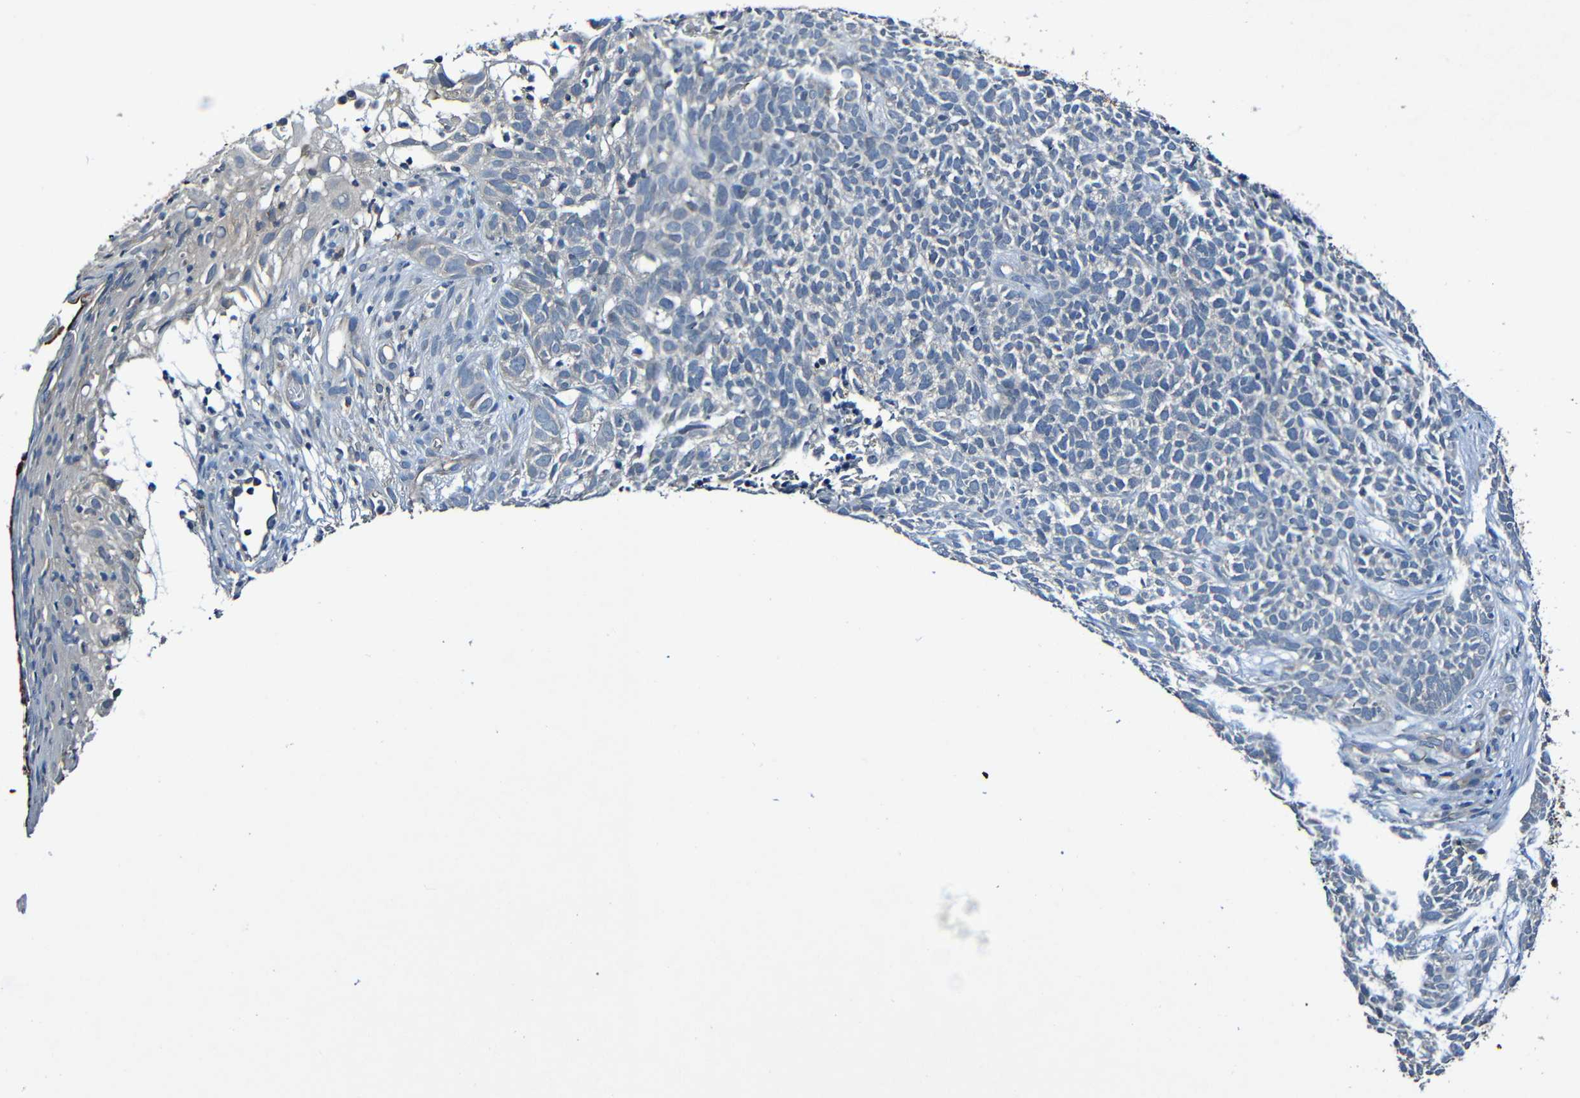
{"staining": {"intensity": "negative", "quantity": "none", "location": "none"}, "tissue": "skin cancer", "cell_type": "Tumor cells", "image_type": "cancer", "snomed": [{"axis": "morphology", "description": "Basal cell carcinoma"}, {"axis": "topography", "description": "Skin"}], "caption": "A histopathology image of human skin cancer (basal cell carcinoma) is negative for staining in tumor cells.", "gene": "LRRC70", "patient": {"sex": "female", "age": 84}}